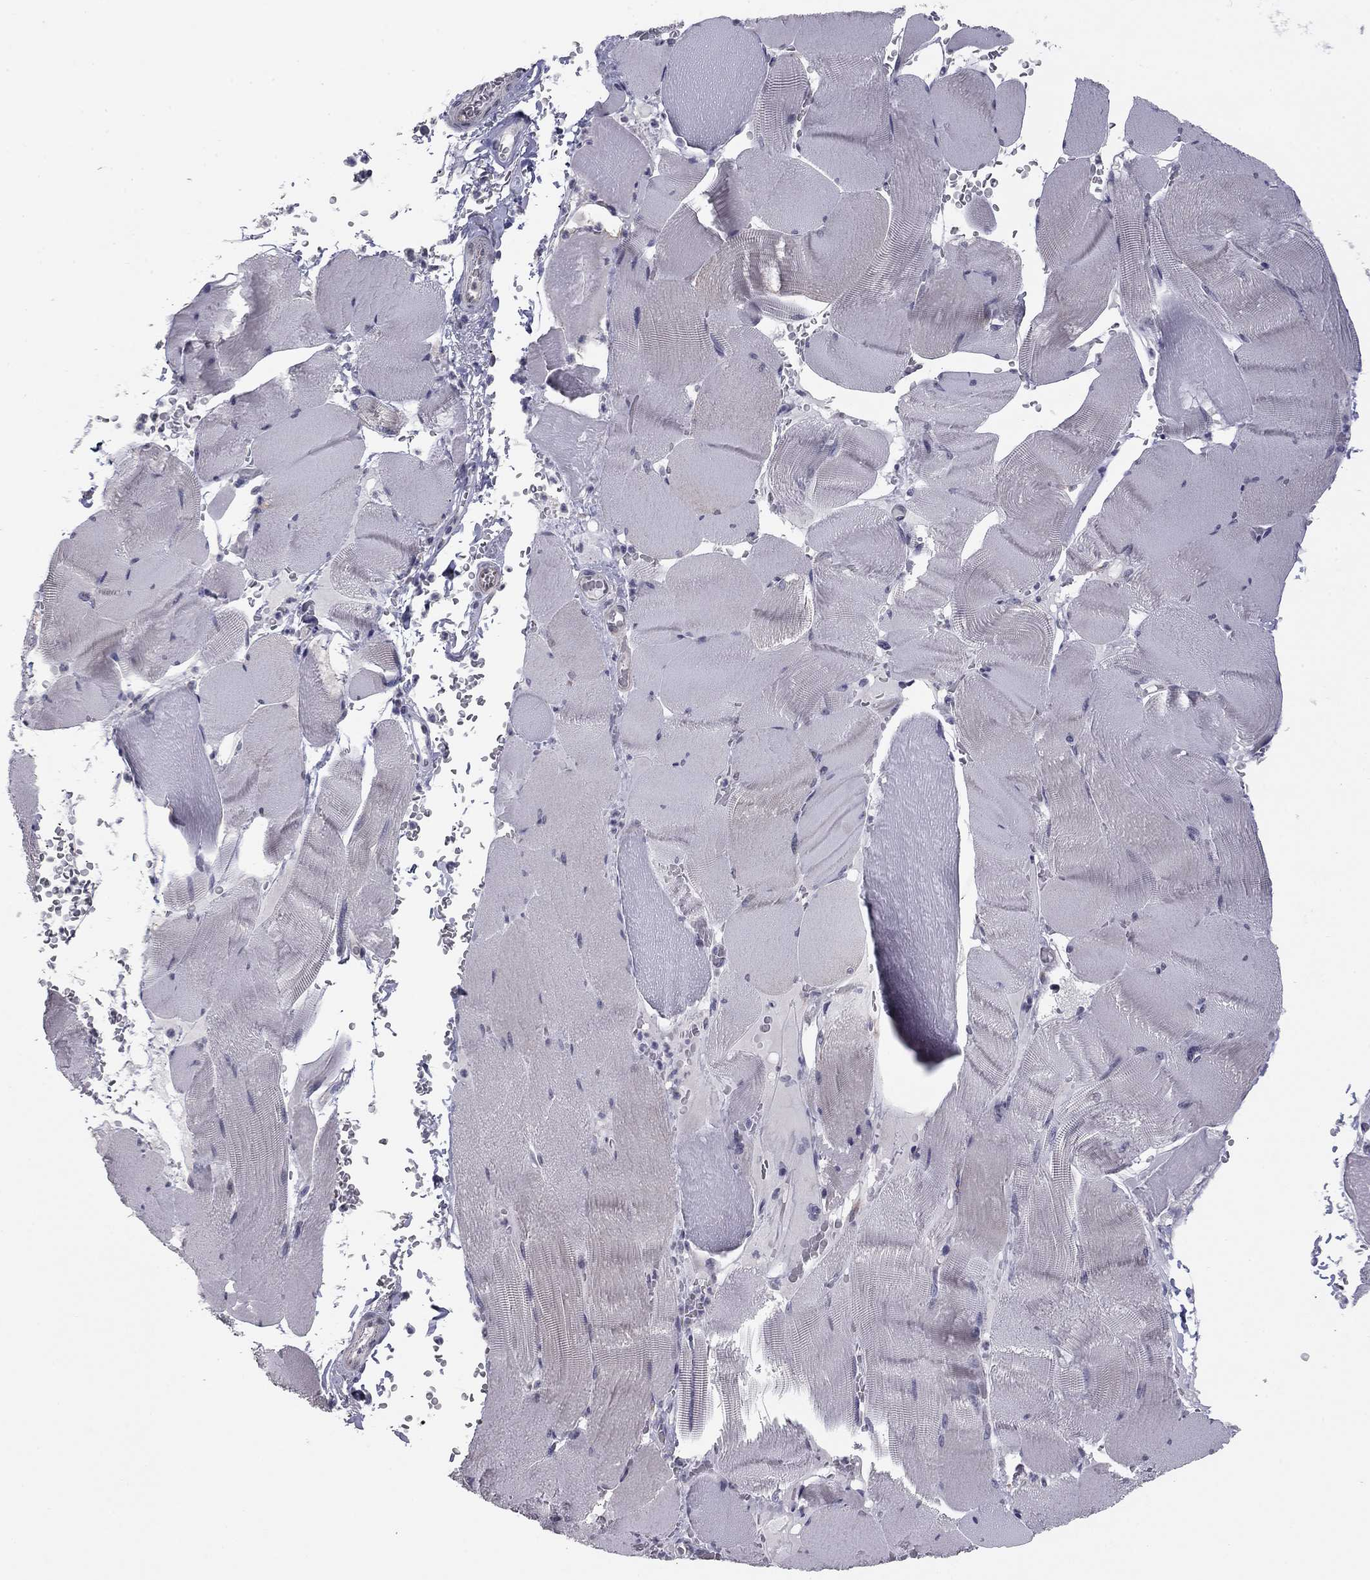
{"staining": {"intensity": "weak", "quantity": "<25%", "location": "cytoplasmic/membranous"}, "tissue": "skeletal muscle", "cell_type": "Myocytes", "image_type": "normal", "snomed": [{"axis": "morphology", "description": "Normal tissue, NOS"}, {"axis": "topography", "description": "Skeletal muscle"}], "caption": "DAB (3,3'-diaminobenzidine) immunohistochemical staining of normal human skeletal muscle reveals no significant staining in myocytes. (Brightfield microscopy of DAB (3,3'-diaminobenzidine) IHC at high magnification).", "gene": "PRRT2", "patient": {"sex": "male", "age": 56}}